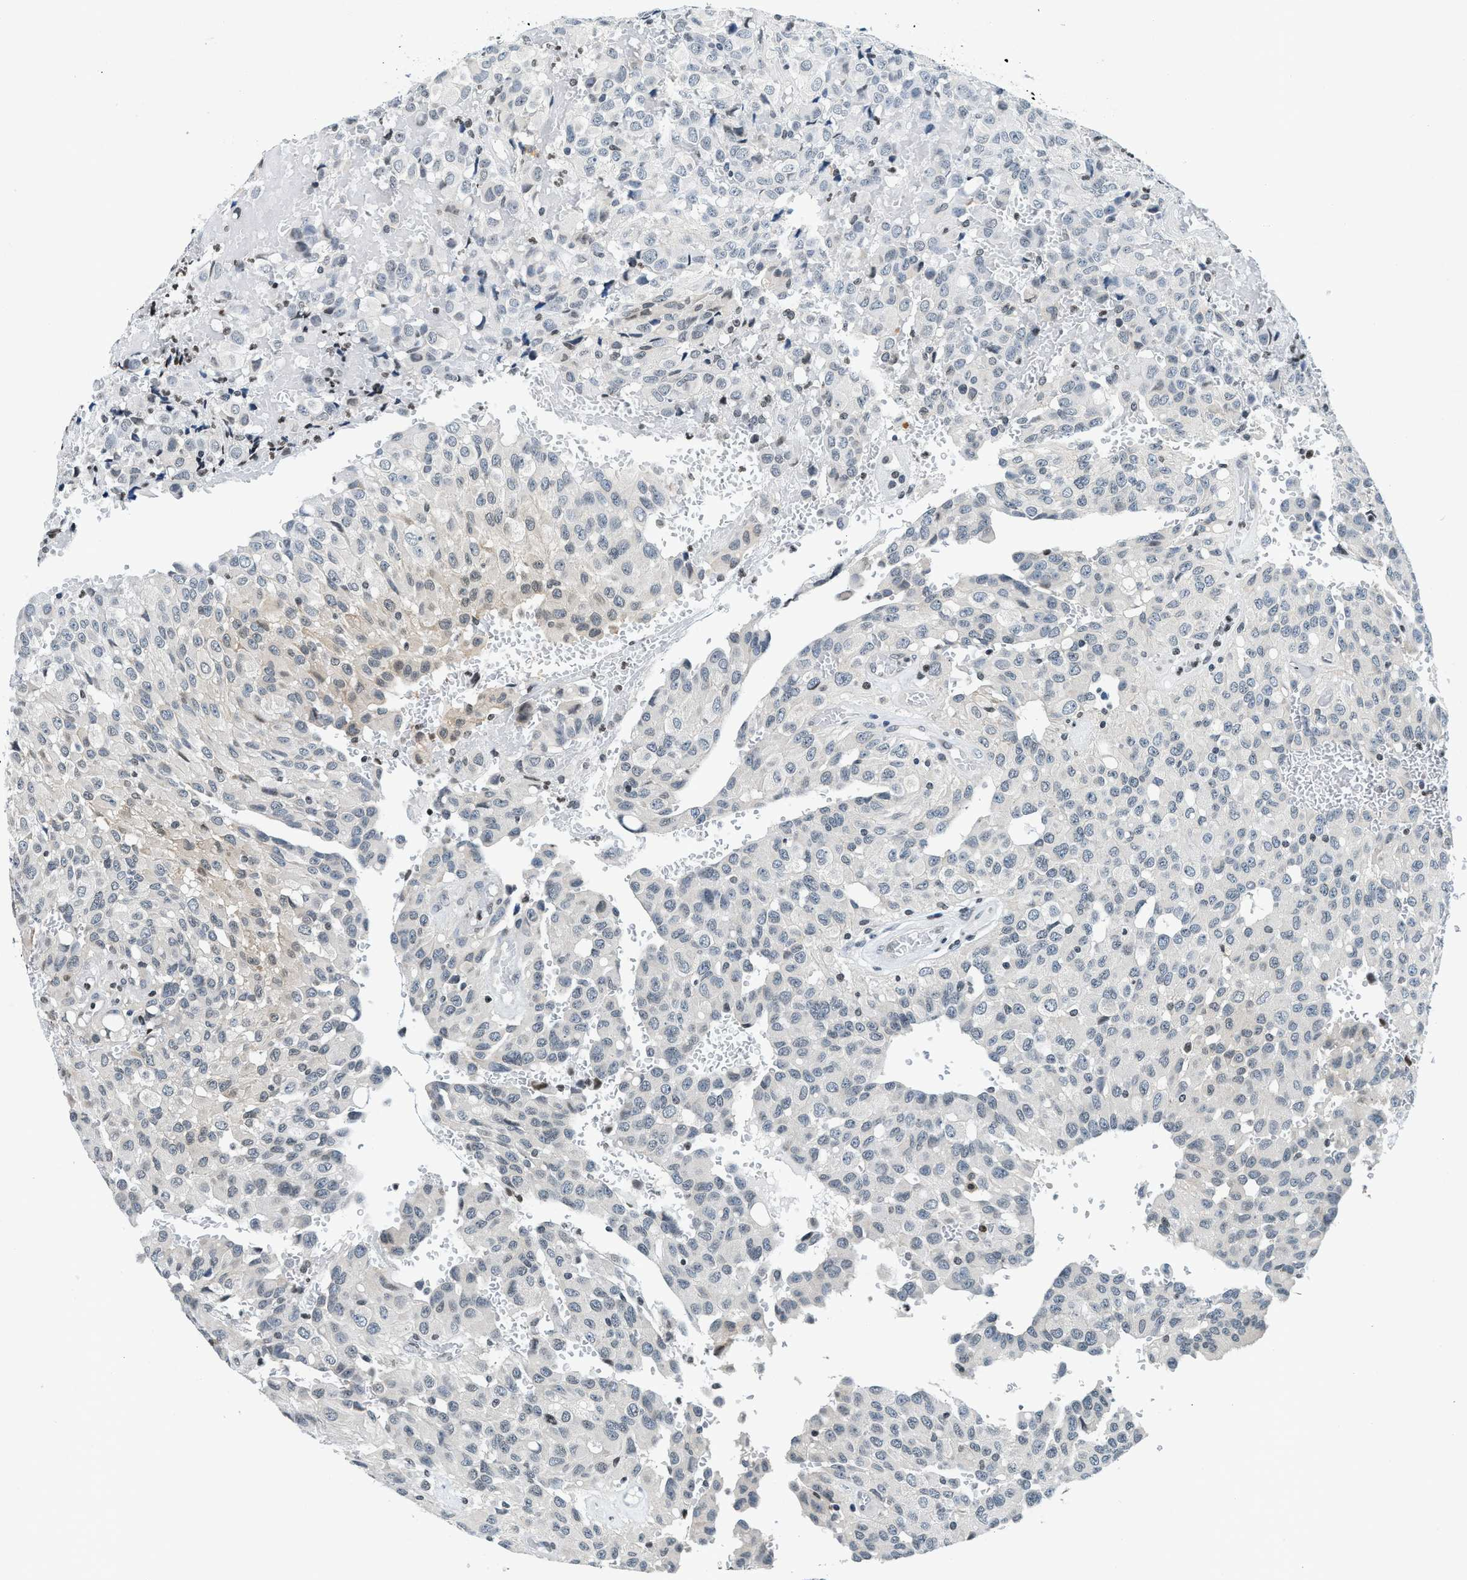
{"staining": {"intensity": "weak", "quantity": "<25%", "location": "cytoplasmic/membranous"}, "tissue": "glioma", "cell_type": "Tumor cells", "image_type": "cancer", "snomed": [{"axis": "morphology", "description": "Glioma, malignant, High grade"}, {"axis": "topography", "description": "Brain"}], "caption": "Immunohistochemical staining of human glioma demonstrates no significant staining in tumor cells.", "gene": "UVRAG", "patient": {"sex": "male", "age": 32}}